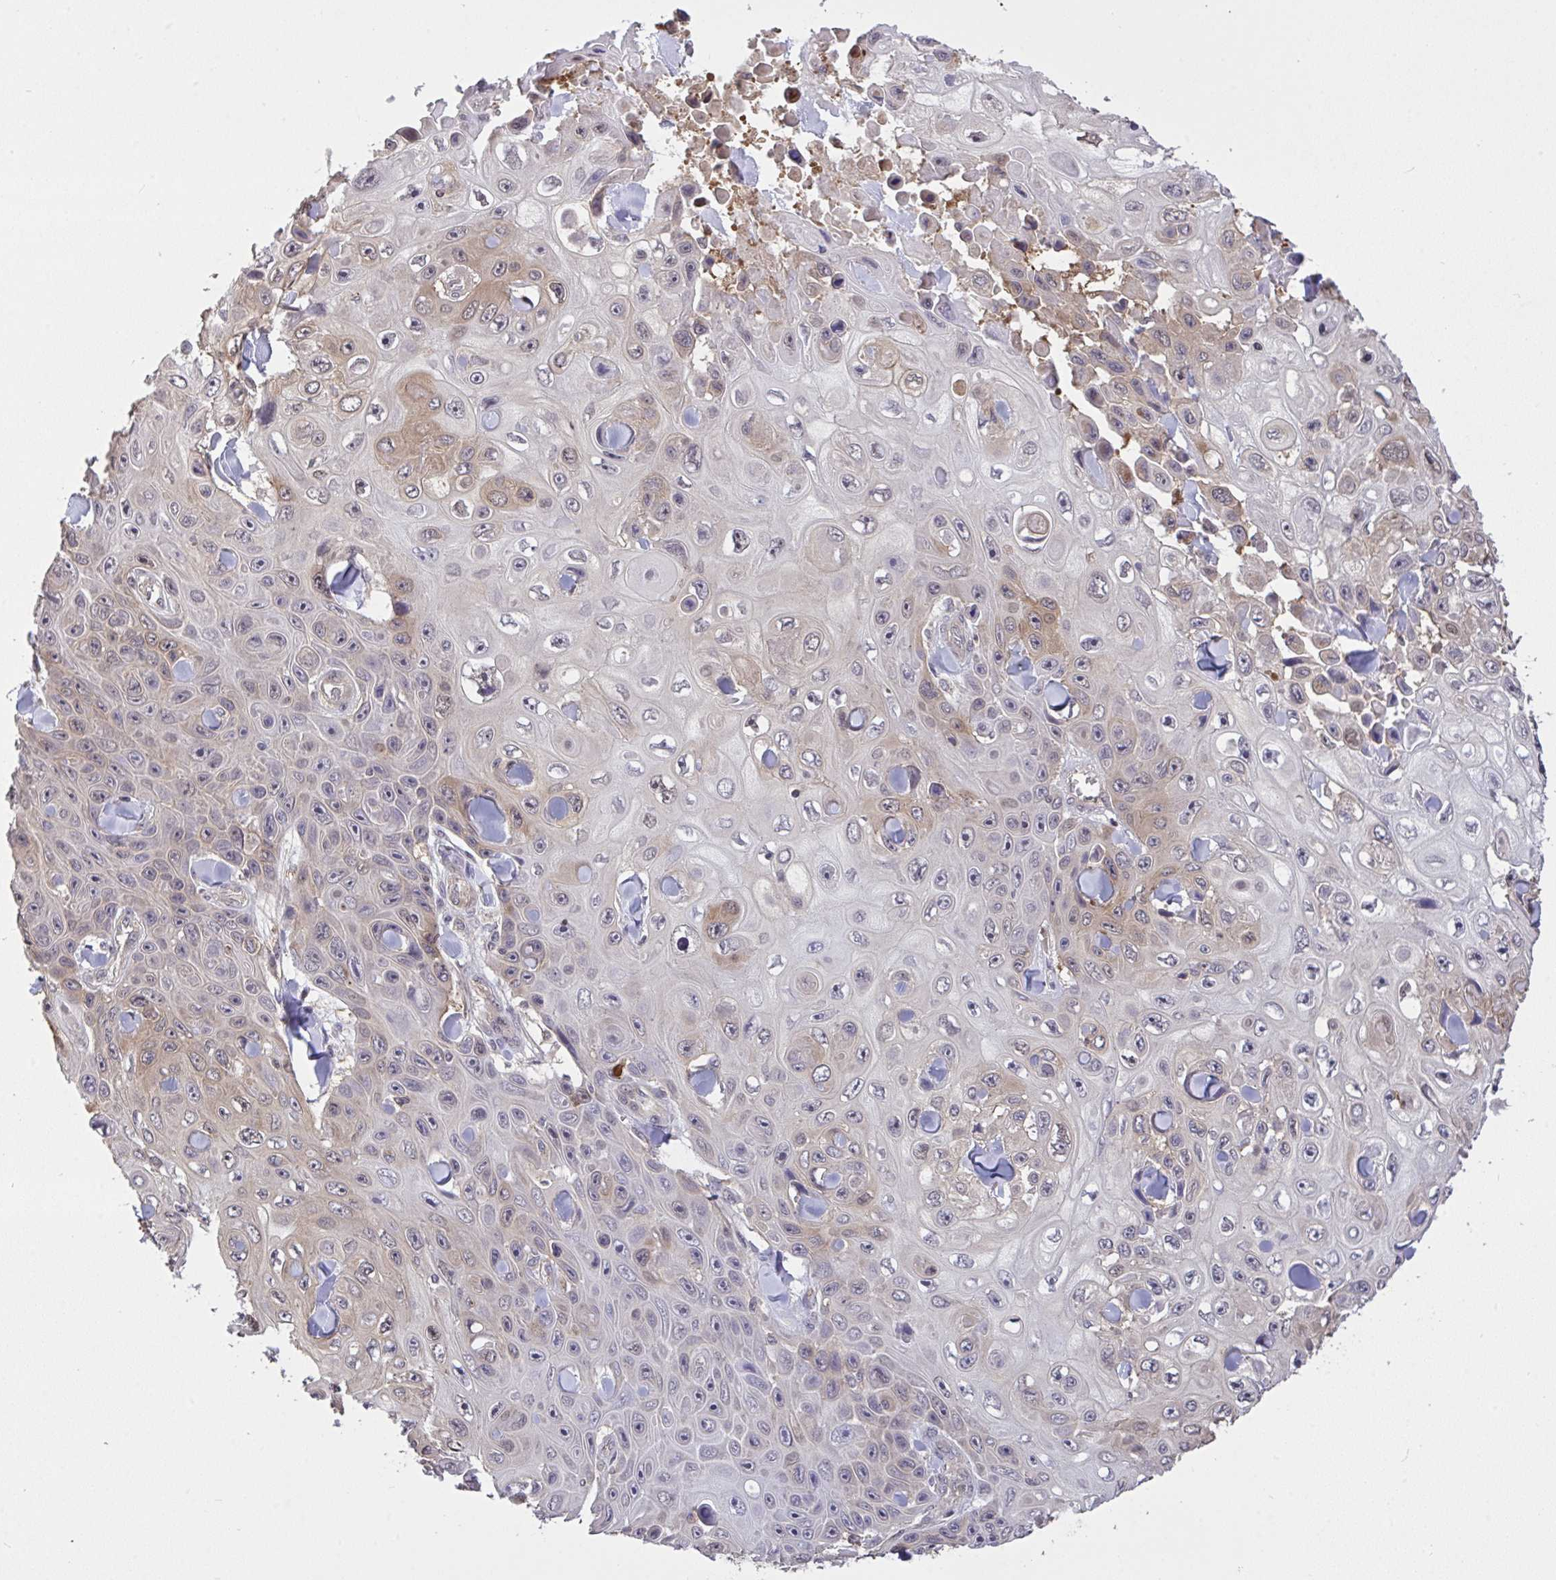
{"staining": {"intensity": "moderate", "quantity": "<25%", "location": "cytoplasmic/membranous"}, "tissue": "skin cancer", "cell_type": "Tumor cells", "image_type": "cancer", "snomed": [{"axis": "morphology", "description": "Squamous cell carcinoma, NOS"}, {"axis": "topography", "description": "Skin"}], "caption": "High-power microscopy captured an immunohistochemistry (IHC) micrograph of skin squamous cell carcinoma, revealing moderate cytoplasmic/membranous expression in about <25% of tumor cells. The staining is performed using DAB (3,3'-diaminobenzidine) brown chromogen to label protein expression. The nuclei are counter-stained blue using hematoxylin.", "gene": "C12orf57", "patient": {"sex": "male", "age": 82}}